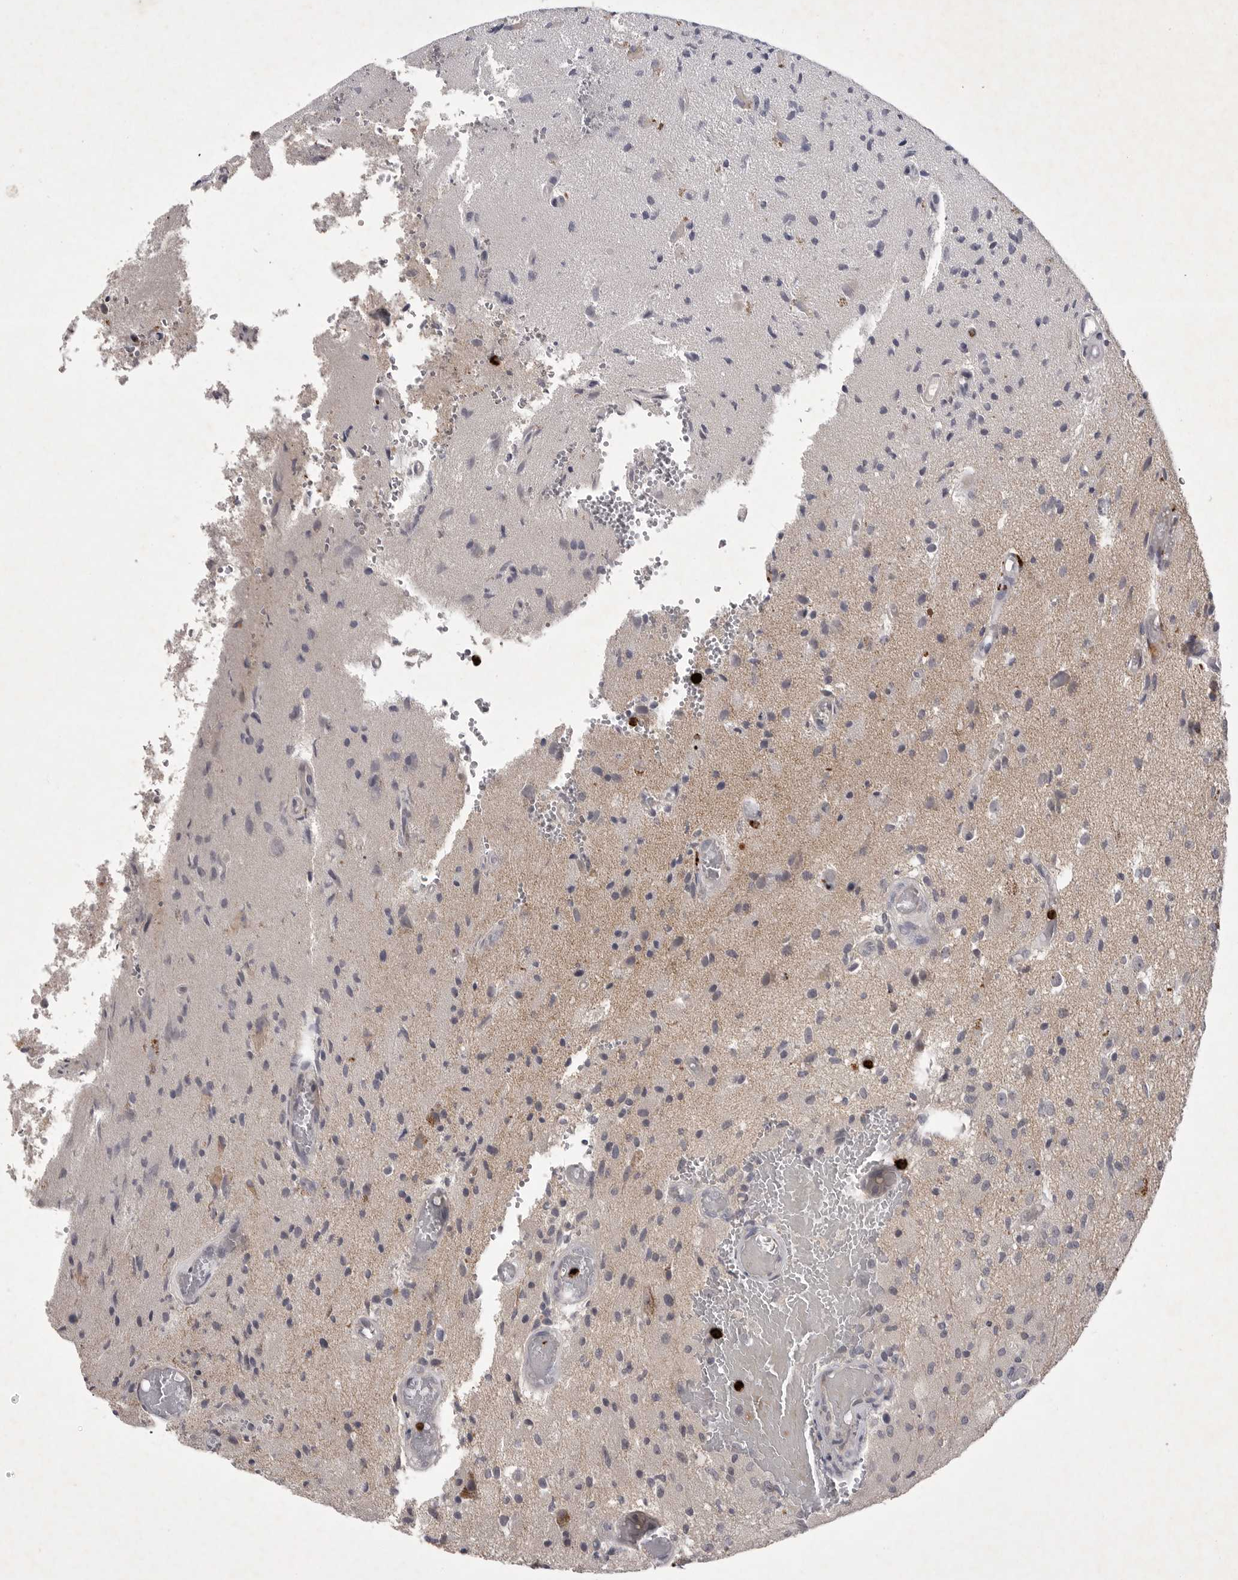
{"staining": {"intensity": "negative", "quantity": "none", "location": "none"}, "tissue": "glioma", "cell_type": "Tumor cells", "image_type": "cancer", "snomed": [{"axis": "morphology", "description": "Normal tissue, NOS"}, {"axis": "morphology", "description": "Glioma, malignant, High grade"}, {"axis": "topography", "description": "Cerebral cortex"}], "caption": "Immunohistochemistry (IHC) photomicrograph of human glioma stained for a protein (brown), which exhibits no positivity in tumor cells. (Stains: DAB immunohistochemistry (IHC) with hematoxylin counter stain, Microscopy: brightfield microscopy at high magnification).", "gene": "UBE3D", "patient": {"sex": "male", "age": 77}}